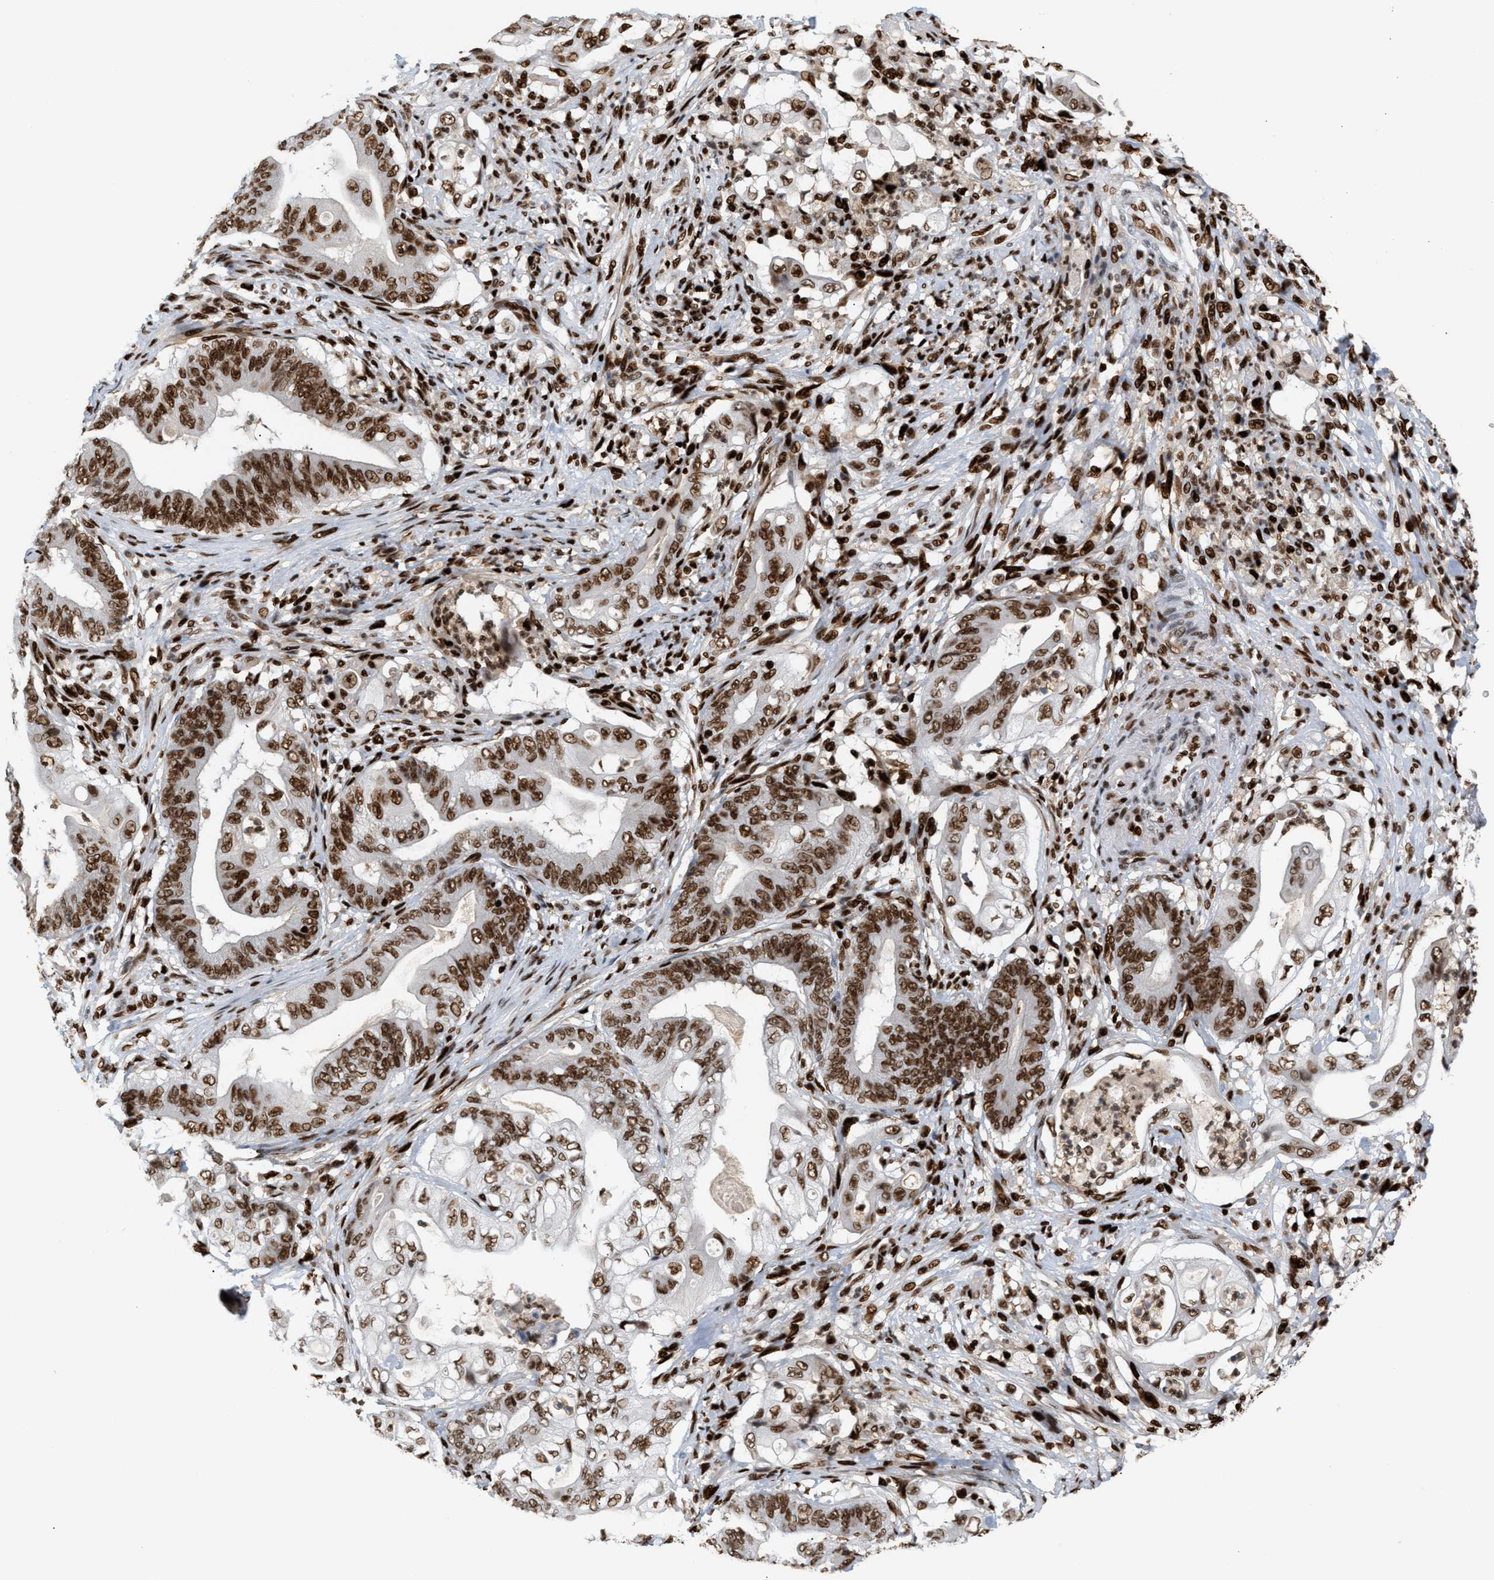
{"staining": {"intensity": "strong", "quantity": ">75%", "location": "nuclear"}, "tissue": "stomach cancer", "cell_type": "Tumor cells", "image_type": "cancer", "snomed": [{"axis": "morphology", "description": "Adenocarcinoma, NOS"}, {"axis": "topography", "description": "Stomach"}], "caption": "There is high levels of strong nuclear staining in tumor cells of stomach cancer, as demonstrated by immunohistochemical staining (brown color).", "gene": "RNASEK-C17orf49", "patient": {"sex": "female", "age": 73}}